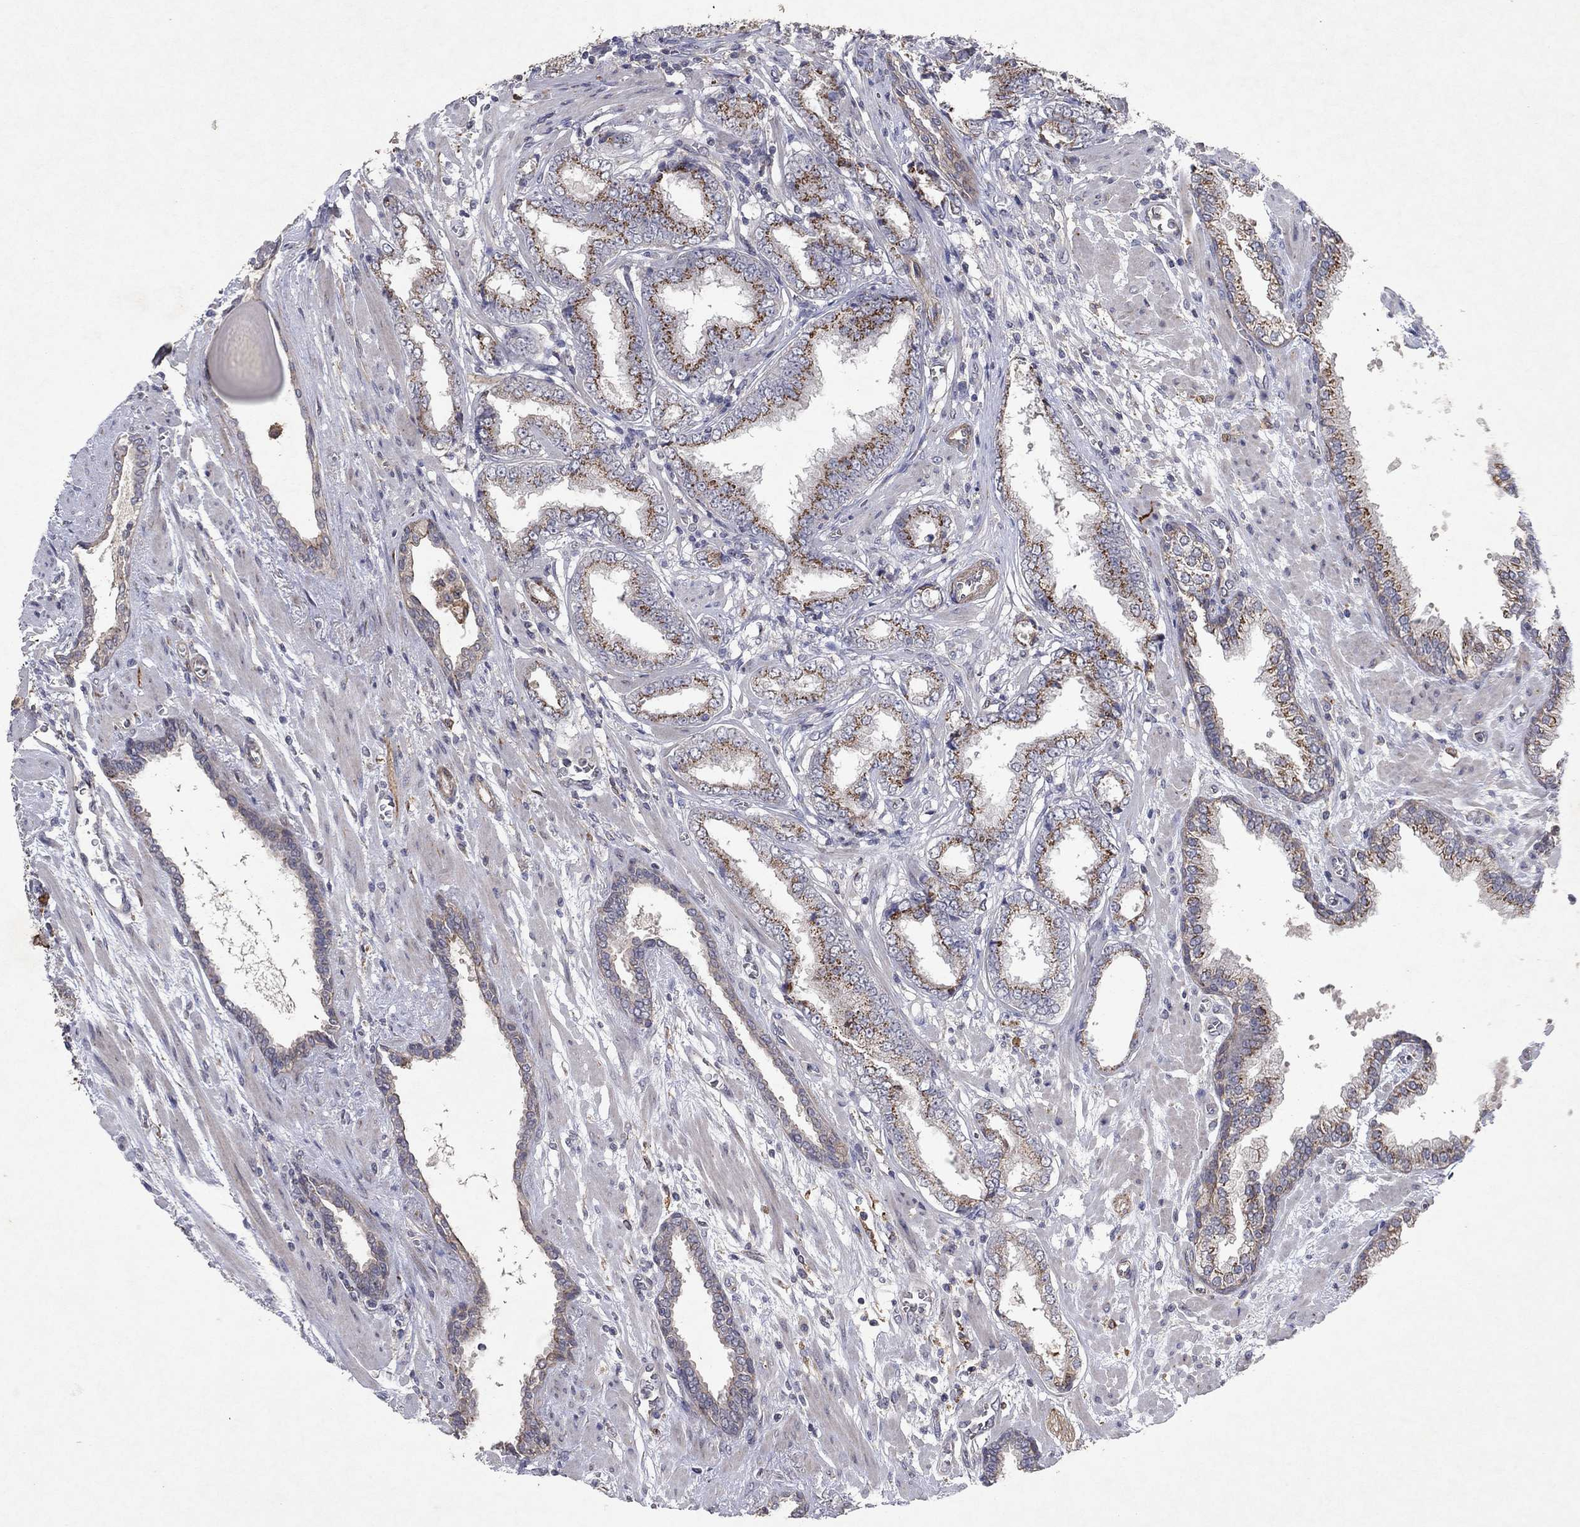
{"staining": {"intensity": "strong", "quantity": "25%-75%", "location": "cytoplasmic/membranous"}, "tissue": "prostate cancer", "cell_type": "Tumor cells", "image_type": "cancer", "snomed": [{"axis": "morphology", "description": "Adenocarcinoma, Low grade"}, {"axis": "topography", "description": "Prostate"}], "caption": "Protein staining of prostate low-grade adenocarcinoma tissue reveals strong cytoplasmic/membranous positivity in approximately 25%-75% of tumor cells.", "gene": "FRG1", "patient": {"sex": "male", "age": 69}}